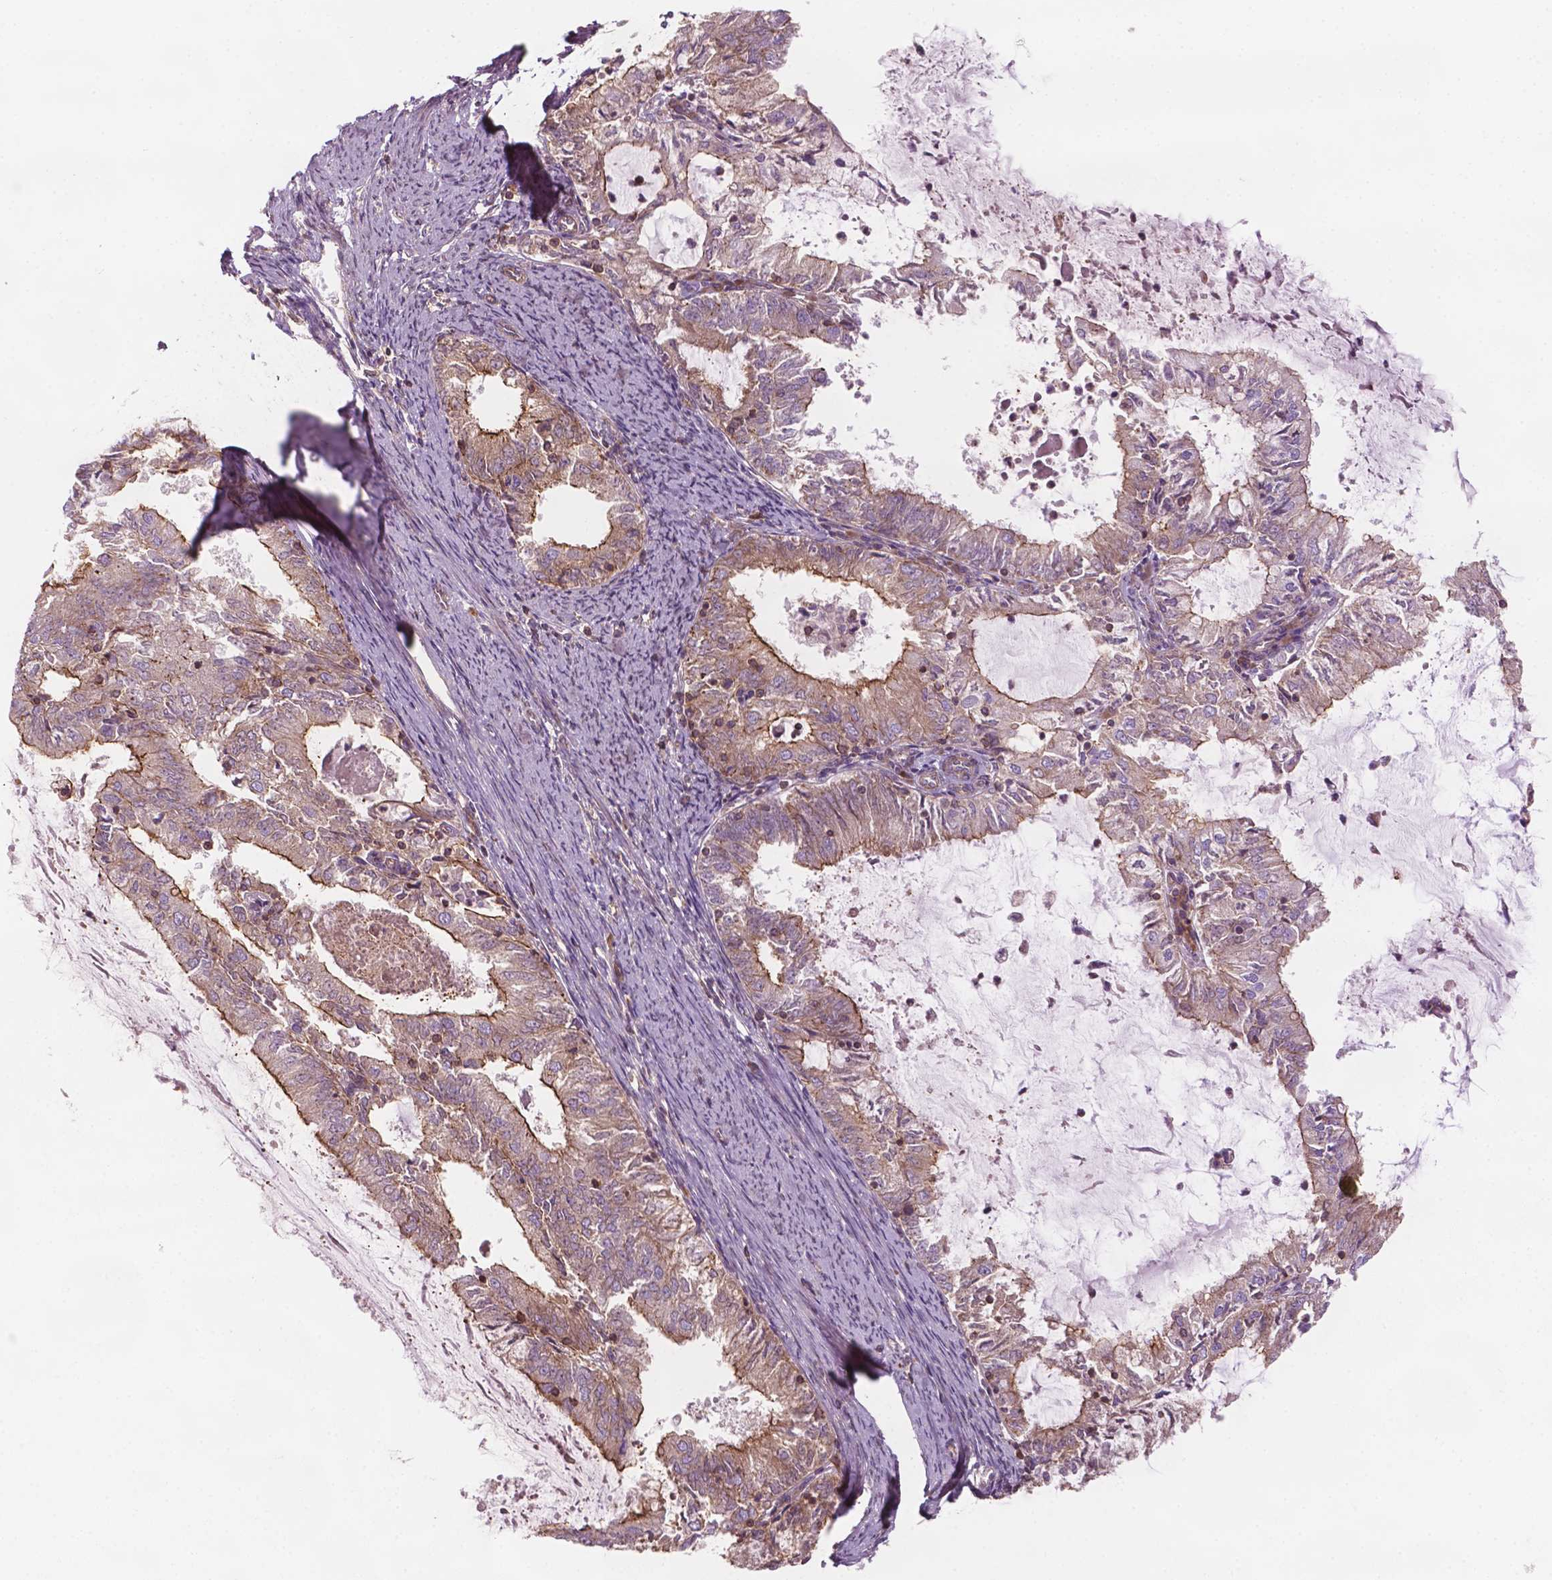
{"staining": {"intensity": "strong", "quantity": "25%-75%", "location": "cytoplasmic/membranous"}, "tissue": "endometrial cancer", "cell_type": "Tumor cells", "image_type": "cancer", "snomed": [{"axis": "morphology", "description": "Adenocarcinoma, NOS"}, {"axis": "topography", "description": "Endometrium"}], "caption": "This is an image of immunohistochemistry staining of endometrial cancer, which shows strong positivity in the cytoplasmic/membranous of tumor cells.", "gene": "SURF4", "patient": {"sex": "female", "age": 57}}